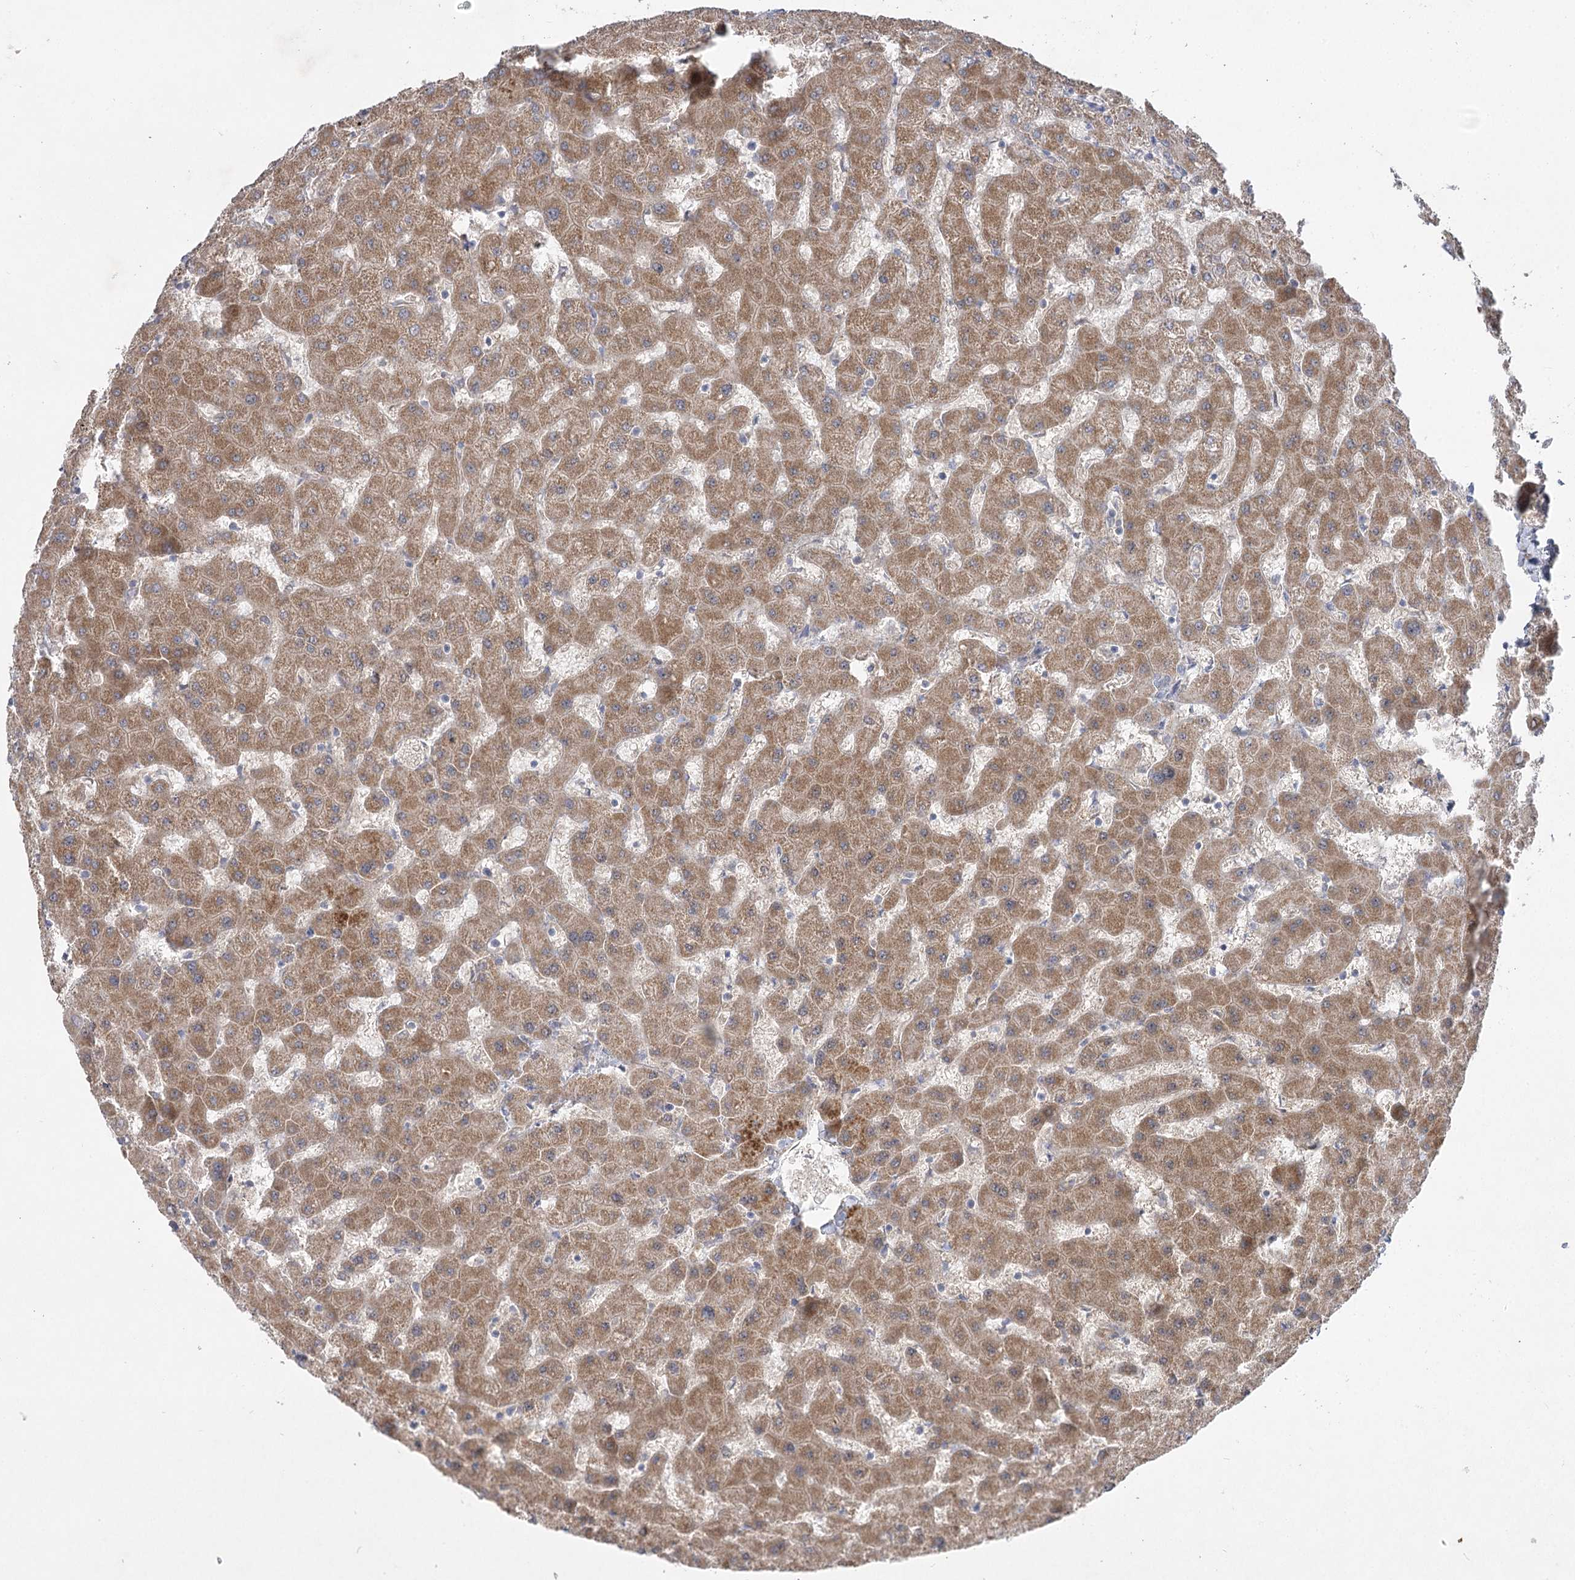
{"staining": {"intensity": "negative", "quantity": "none", "location": "none"}, "tissue": "liver", "cell_type": "Cholangiocytes", "image_type": "normal", "snomed": [{"axis": "morphology", "description": "Normal tissue, NOS"}, {"axis": "topography", "description": "Liver"}], "caption": "Protein analysis of unremarkable liver reveals no significant positivity in cholangiocytes.", "gene": "KIAA0825", "patient": {"sex": "female", "age": 63}}